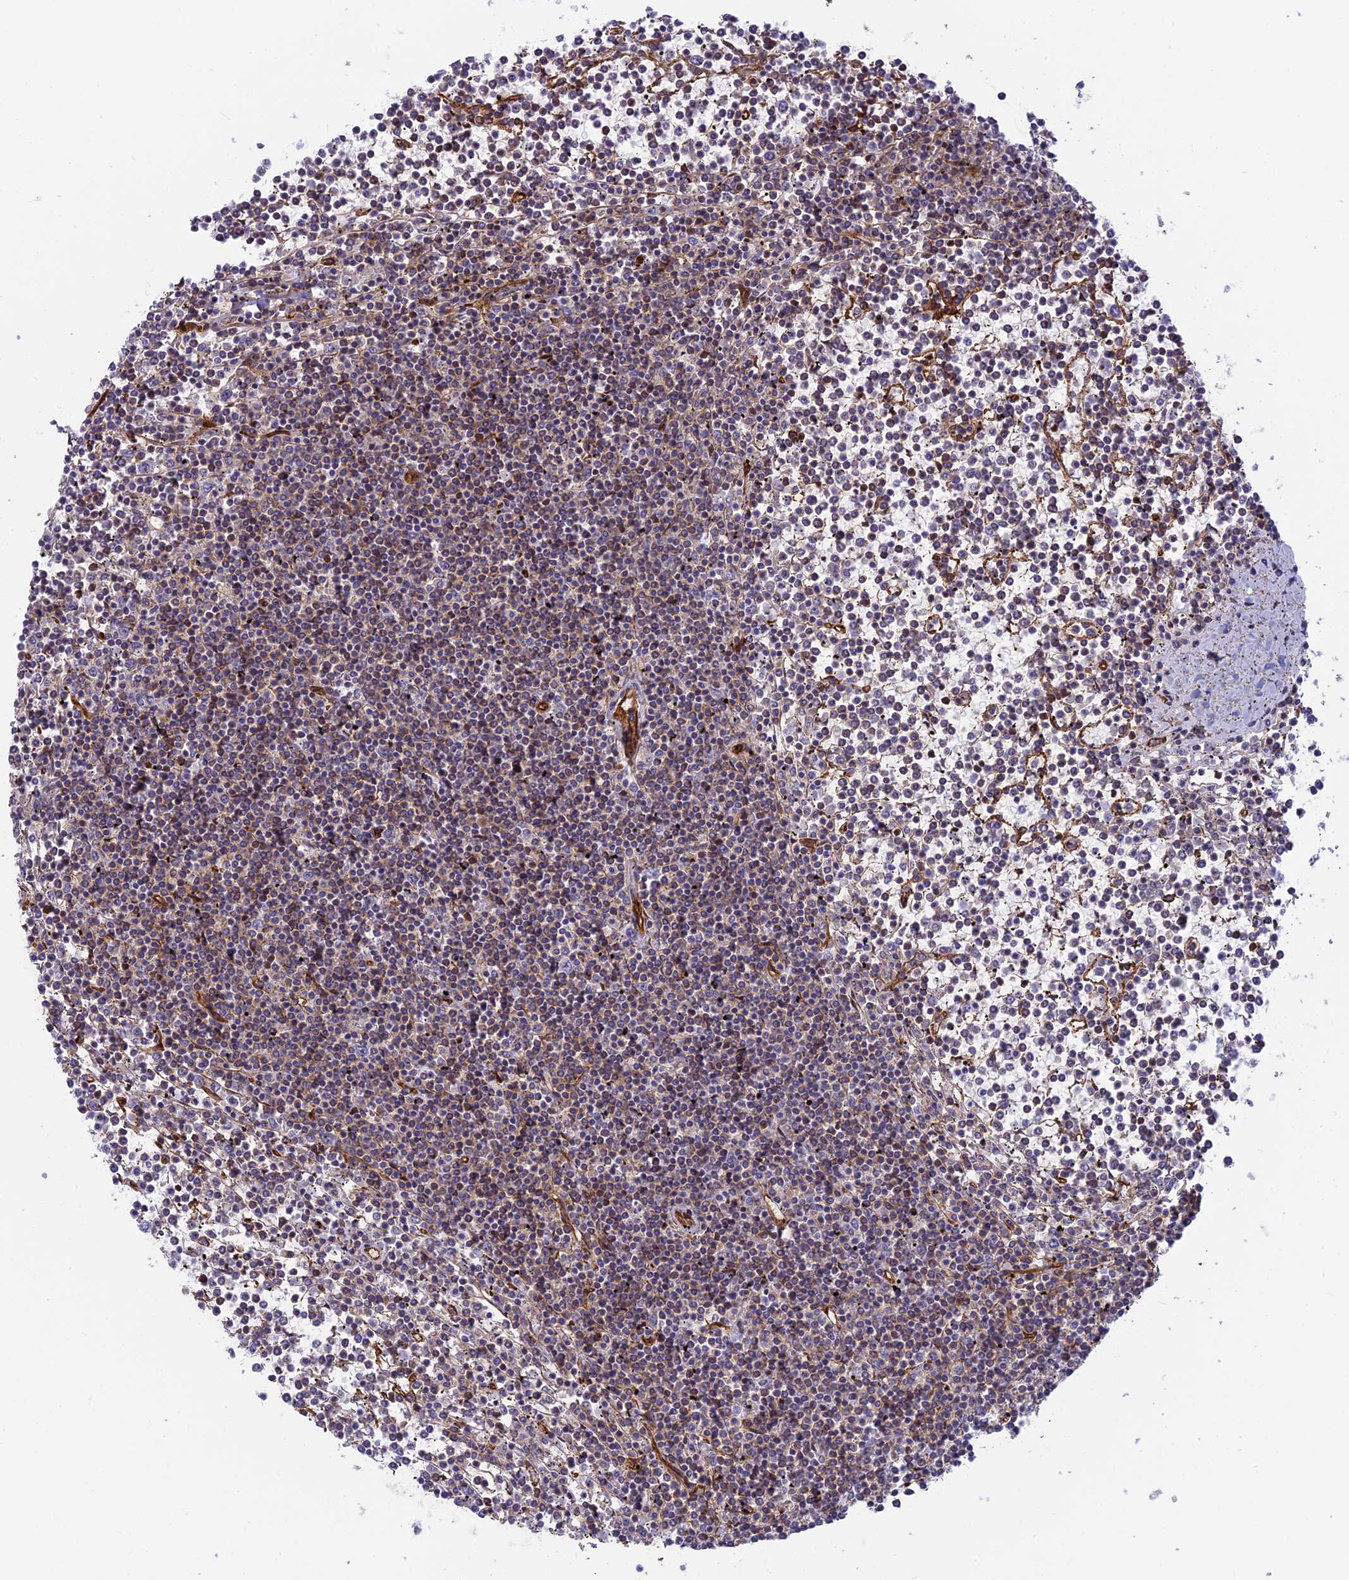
{"staining": {"intensity": "negative", "quantity": "none", "location": "none"}, "tissue": "lymphoma", "cell_type": "Tumor cells", "image_type": "cancer", "snomed": [{"axis": "morphology", "description": "Malignant lymphoma, non-Hodgkin's type, Low grade"}, {"axis": "topography", "description": "Spleen"}], "caption": "Malignant lymphoma, non-Hodgkin's type (low-grade) stained for a protein using immunohistochemistry reveals no positivity tumor cells.", "gene": "CNBD2", "patient": {"sex": "female", "age": 19}}